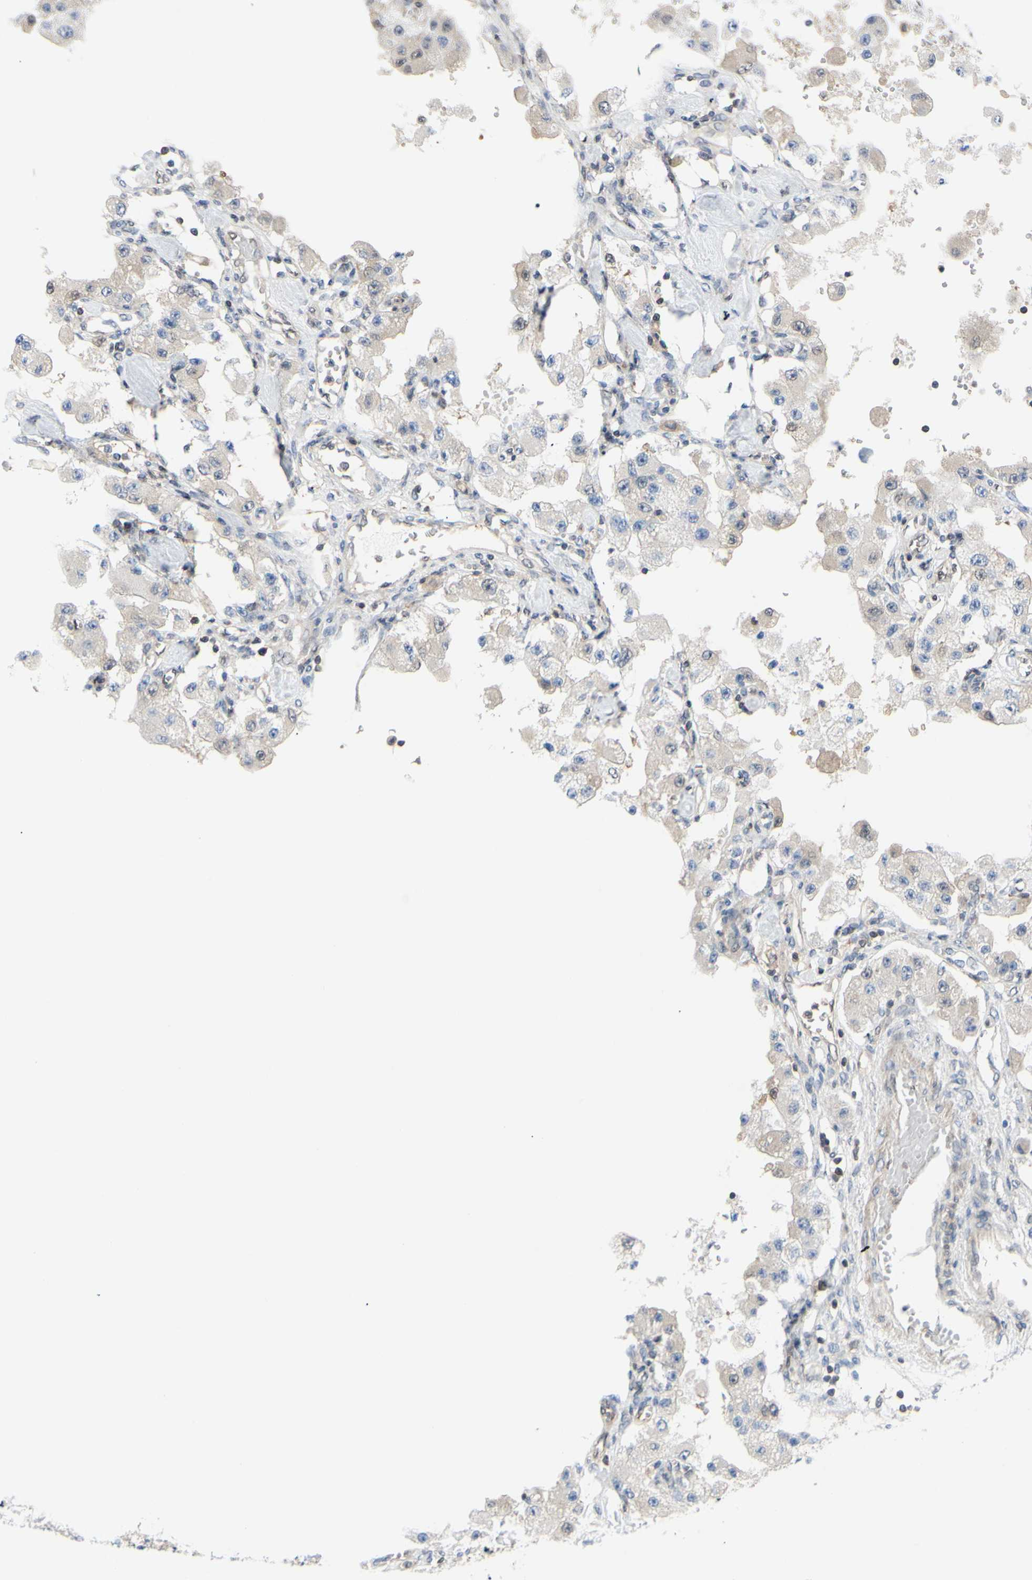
{"staining": {"intensity": "weak", "quantity": "<25%", "location": "cytoplasmic/membranous"}, "tissue": "carcinoid", "cell_type": "Tumor cells", "image_type": "cancer", "snomed": [{"axis": "morphology", "description": "Carcinoid, malignant, NOS"}, {"axis": "topography", "description": "Pancreas"}], "caption": "This is an immunohistochemistry (IHC) histopathology image of carcinoid. There is no expression in tumor cells.", "gene": "UPK3B", "patient": {"sex": "male", "age": 41}}